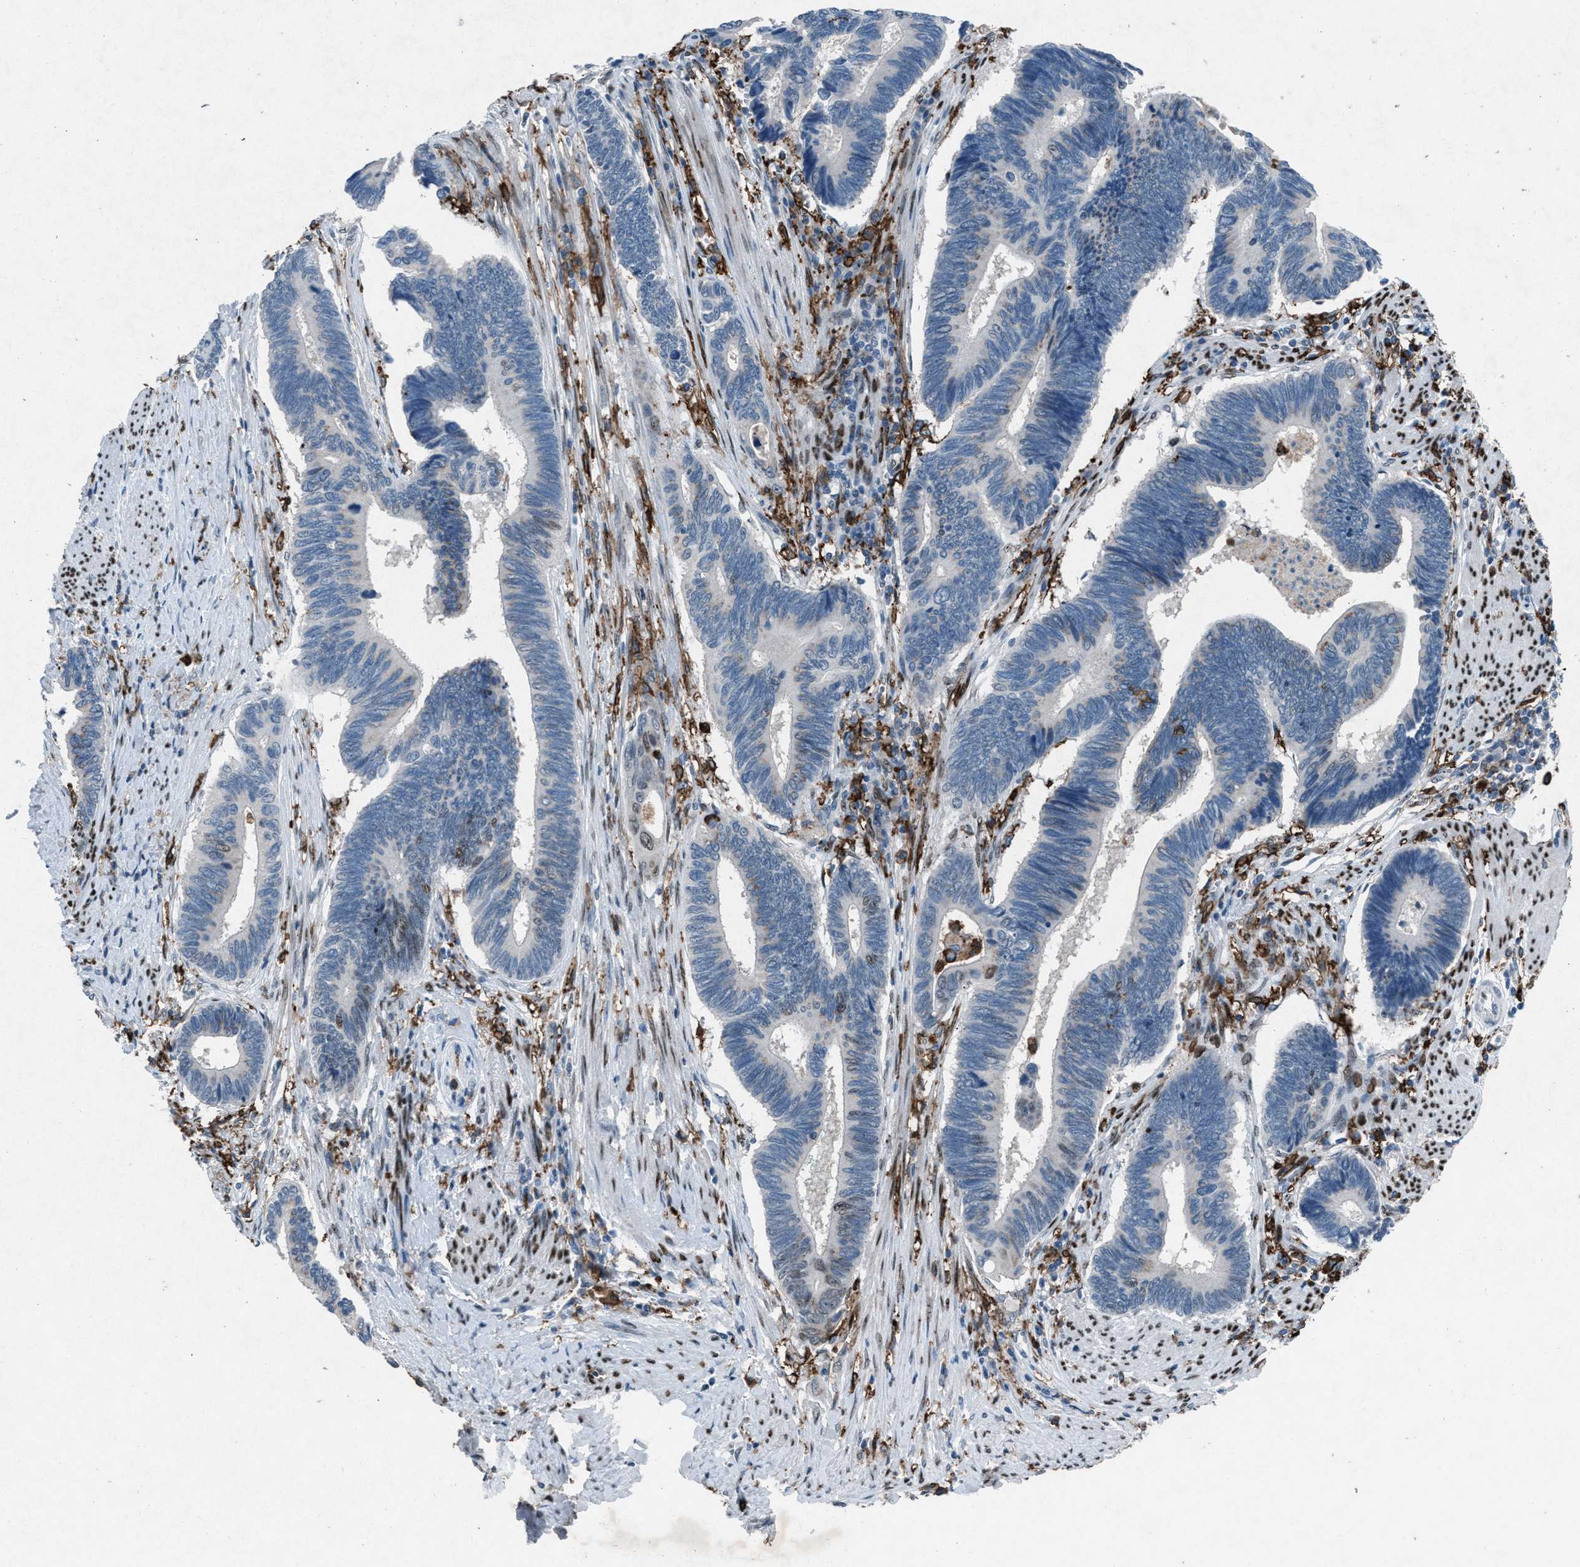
{"staining": {"intensity": "negative", "quantity": "none", "location": "none"}, "tissue": "pancreatic cancer", "cell_type": "Tumor cells", "image_type": "cancer", "snomed": [{"axis": "morphology", "description": "Adenocarcinoma, NOS"}, {"axis": "topography", "description": "Pancreas"}], "caption": "This is an IHC image of adenocarcinoma (pancreatic). There is no expression in tumor cells.", "gene": "FCER1G", "patient": {"sex": "female", "age": 70}}